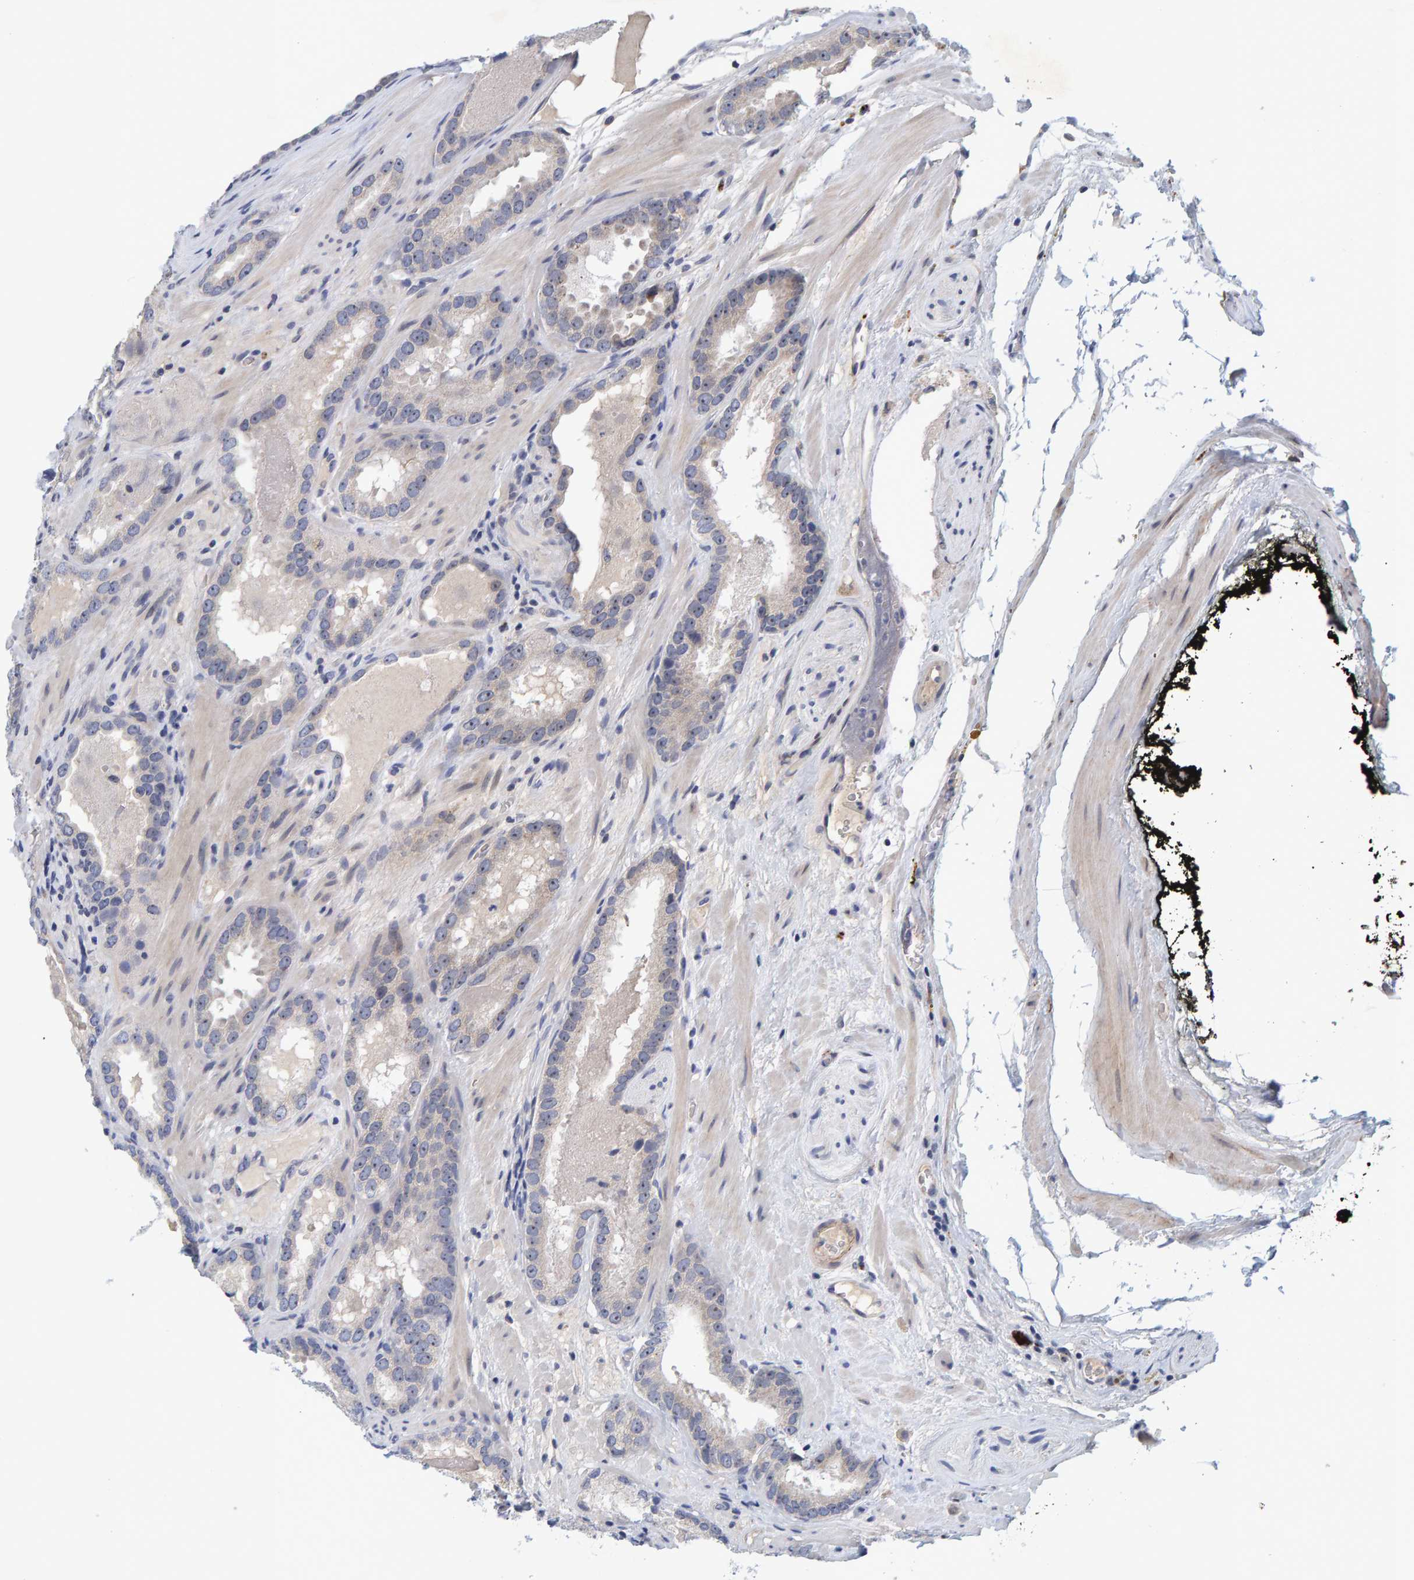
{"staining": {"intensity": "weak", "quantity": "<25%", "location": "cytoplasmic/membranous"}, "tissue": "prostate cancer", "cell_type": "Tumor cells", "image_type": "cancer", "snomed": [{"axis": "morphology", "description": "Adenocarcinoma, Low grade"}, {"axis": "topography", "description": "Prostate"}], "caption": "Low-grade adenocarcinoma (prostate) was stained to show a protein in brown. There is no significant staining in tumor cells.", "gene": "ZNF77", "patient": {"sex": "male", "age": 51}}